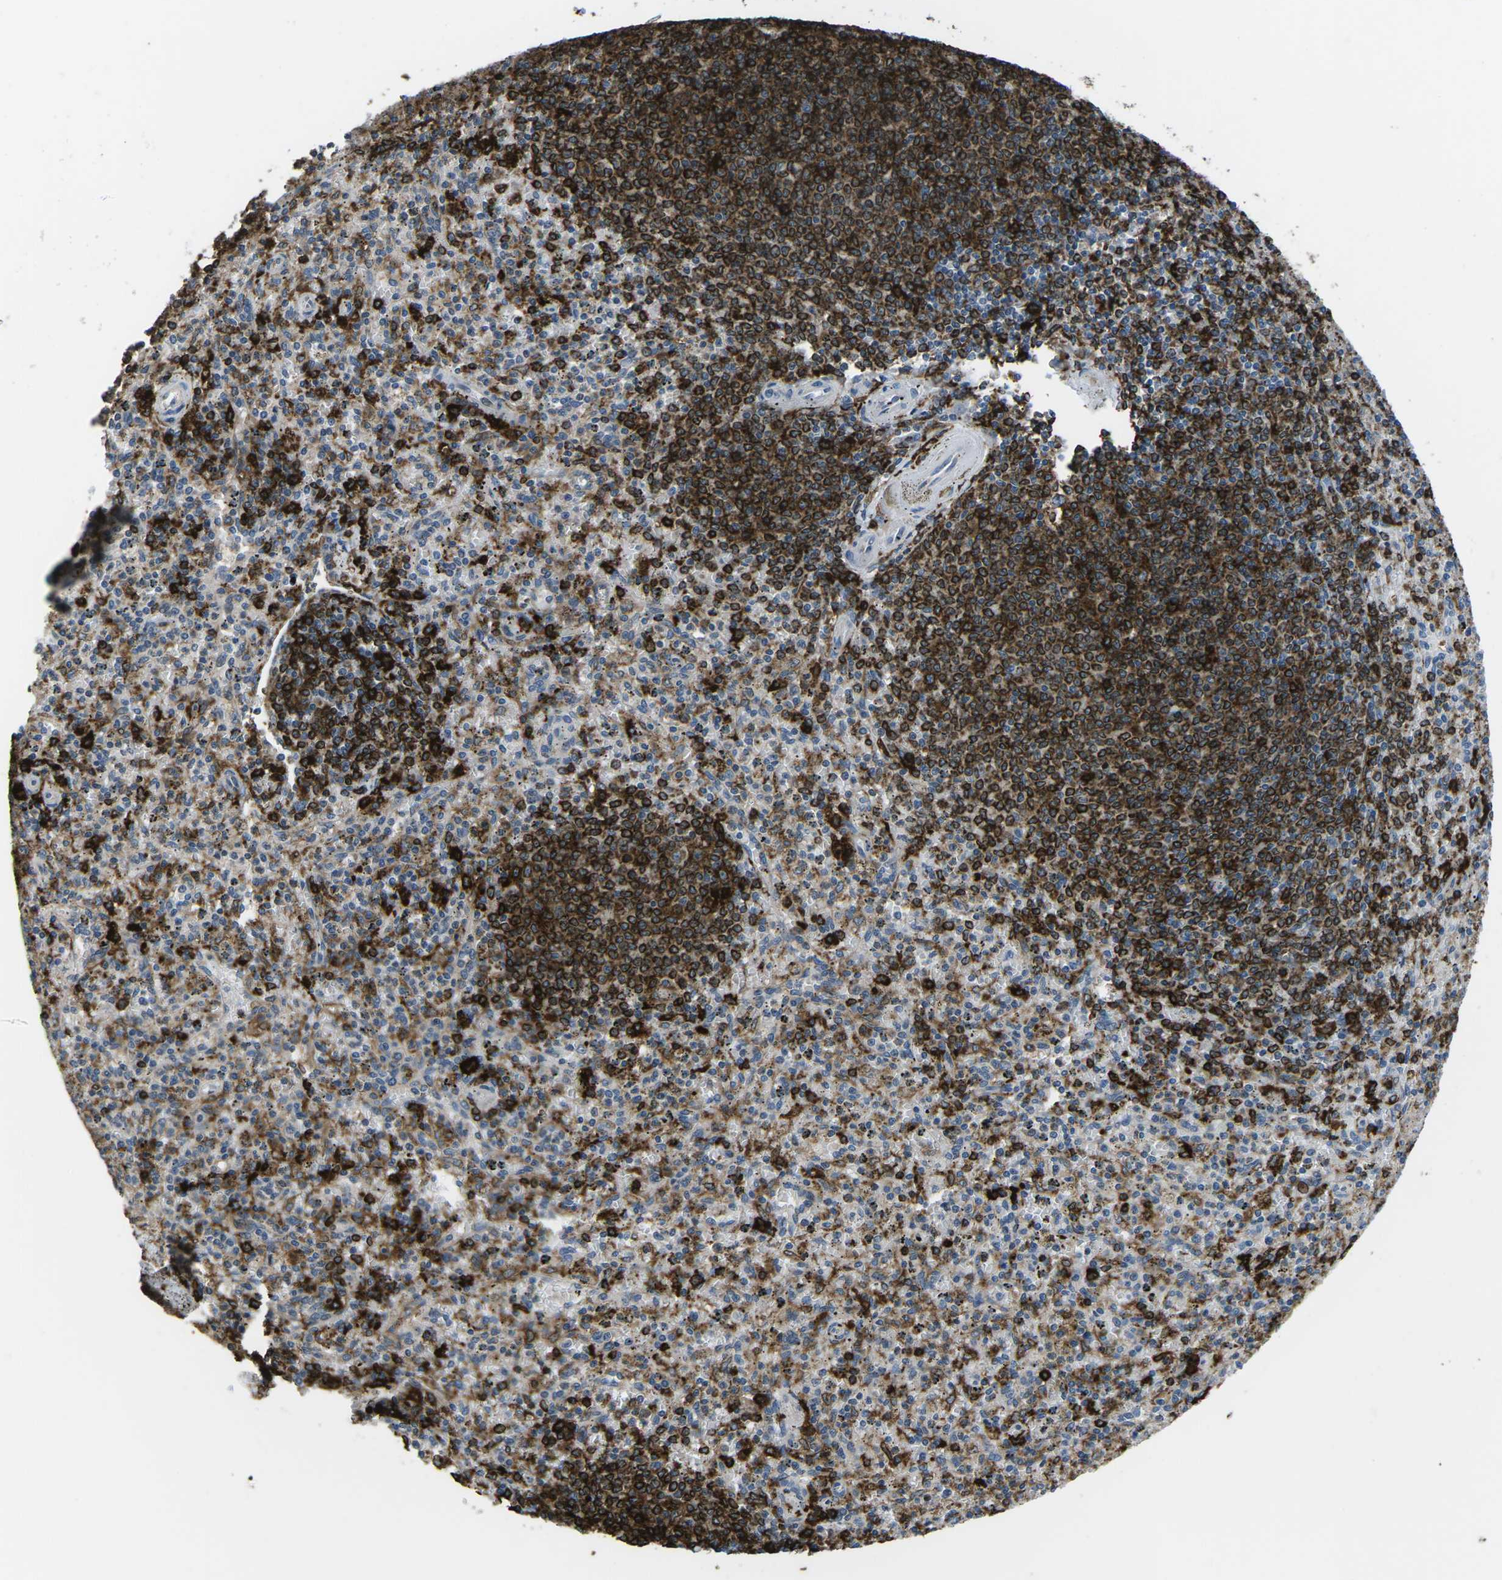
{"staining": {"intensity": "moderate", "quantity": "25%-75%", "location": "cytoplasmic/membranous"}, "tissue": "spleen", "cell_type": "Cells in red pulp", "image_type": "normal", "snomed": [{"axis": "morphology", "description": "Normal tissue, NOS"}, {"axis": "topography", "description": "Spleen"}], "caption": "This is a micrograph of immunohistochemistry (IHC) staining of unremarkable spleen, which shows moderate expression in the cytoplasmic/membranous of cells in red pulp.", "gene": "PTPN1", "patient": {"sex": "male", "age": 72}}